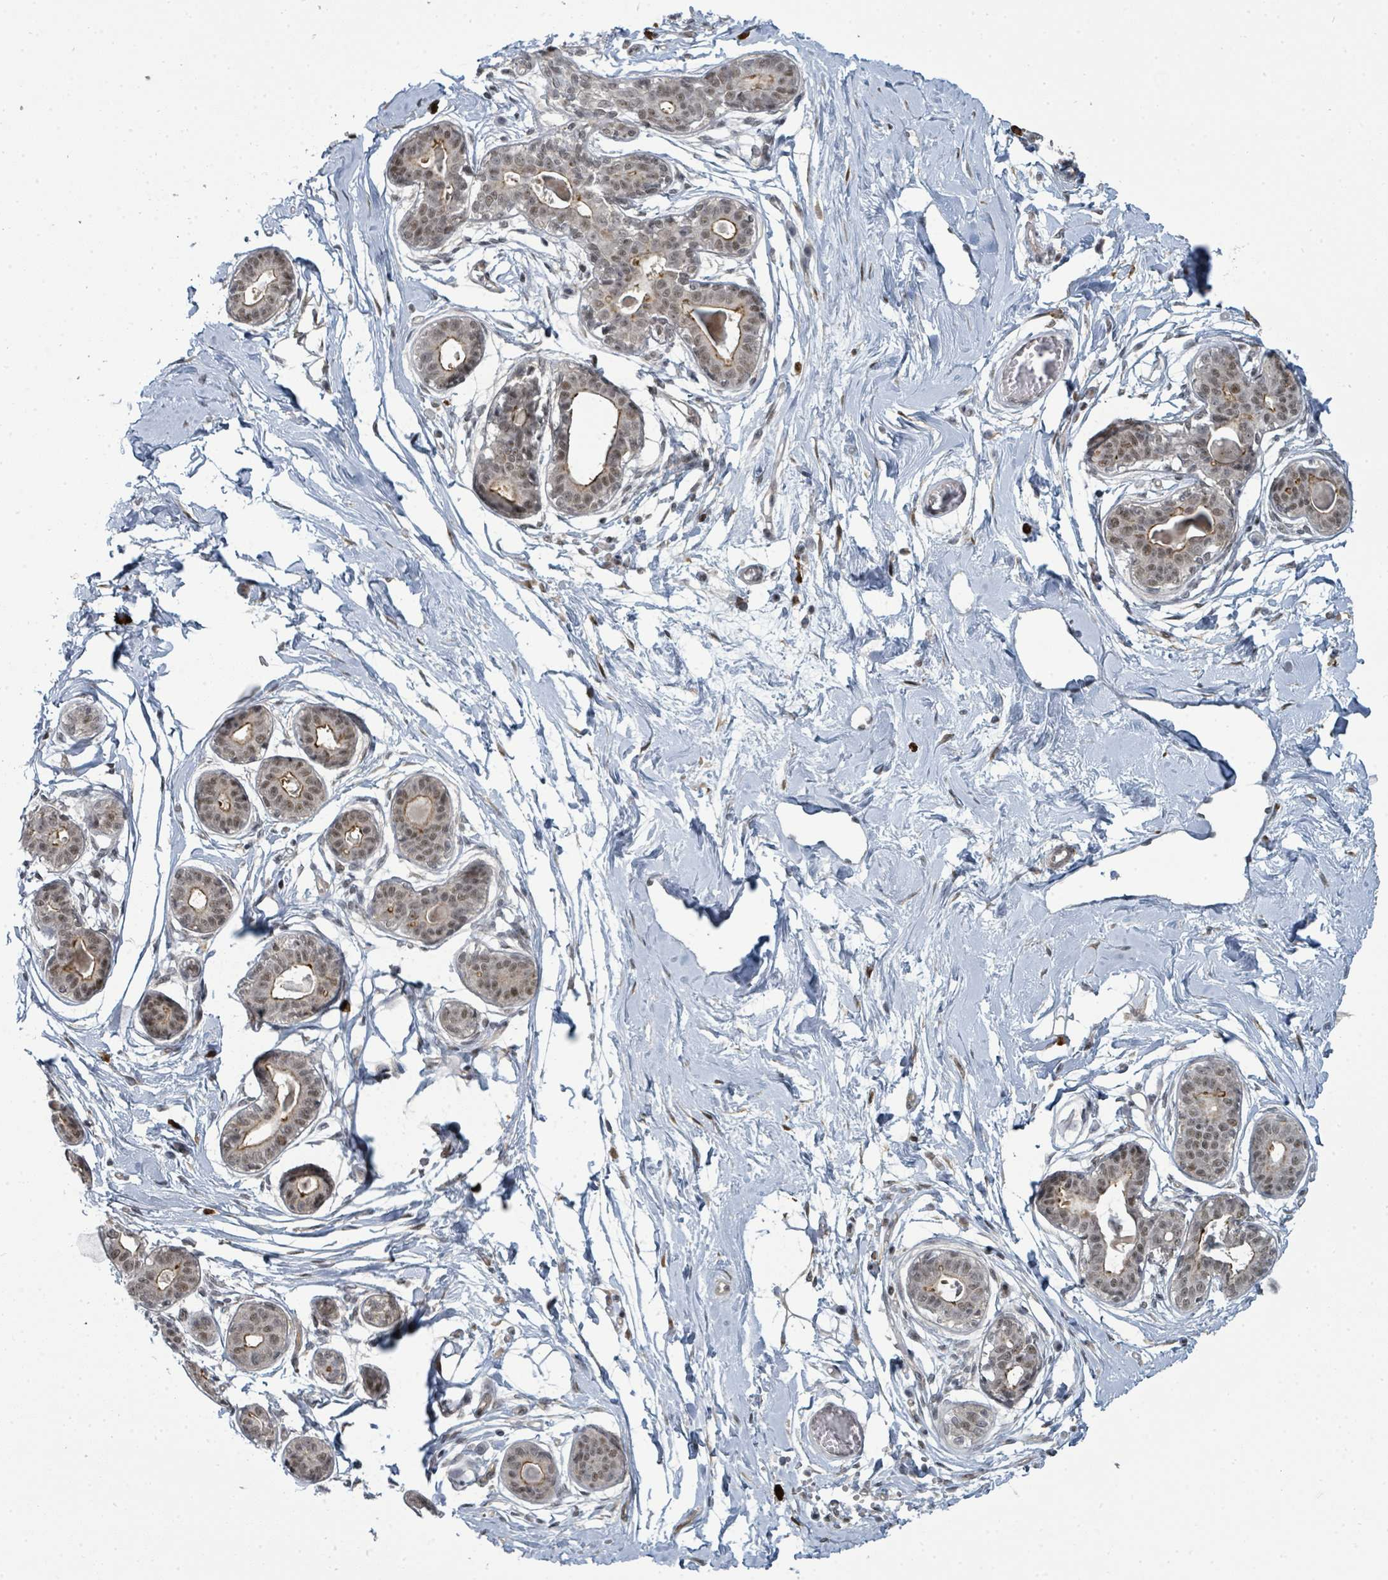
{"staining": {"intensity": "negative", "quantity": "none", "location": "none"}, "tissue": "breast", "cell_type": "Adipocytes", "image_type": "normal", "snomed": [{"axis": "morphology", "description": "Normal tissue, NOS"}, {"axis": "topography", "description": "Breast"}], "caption": "DAB (3,3'-diaminobenzidine) immunohistochemical staining of normal breast reveals no significant staining in adipocytes.", "gene": "PSMG2", "patient": {"sex": "female", "age": 45}}